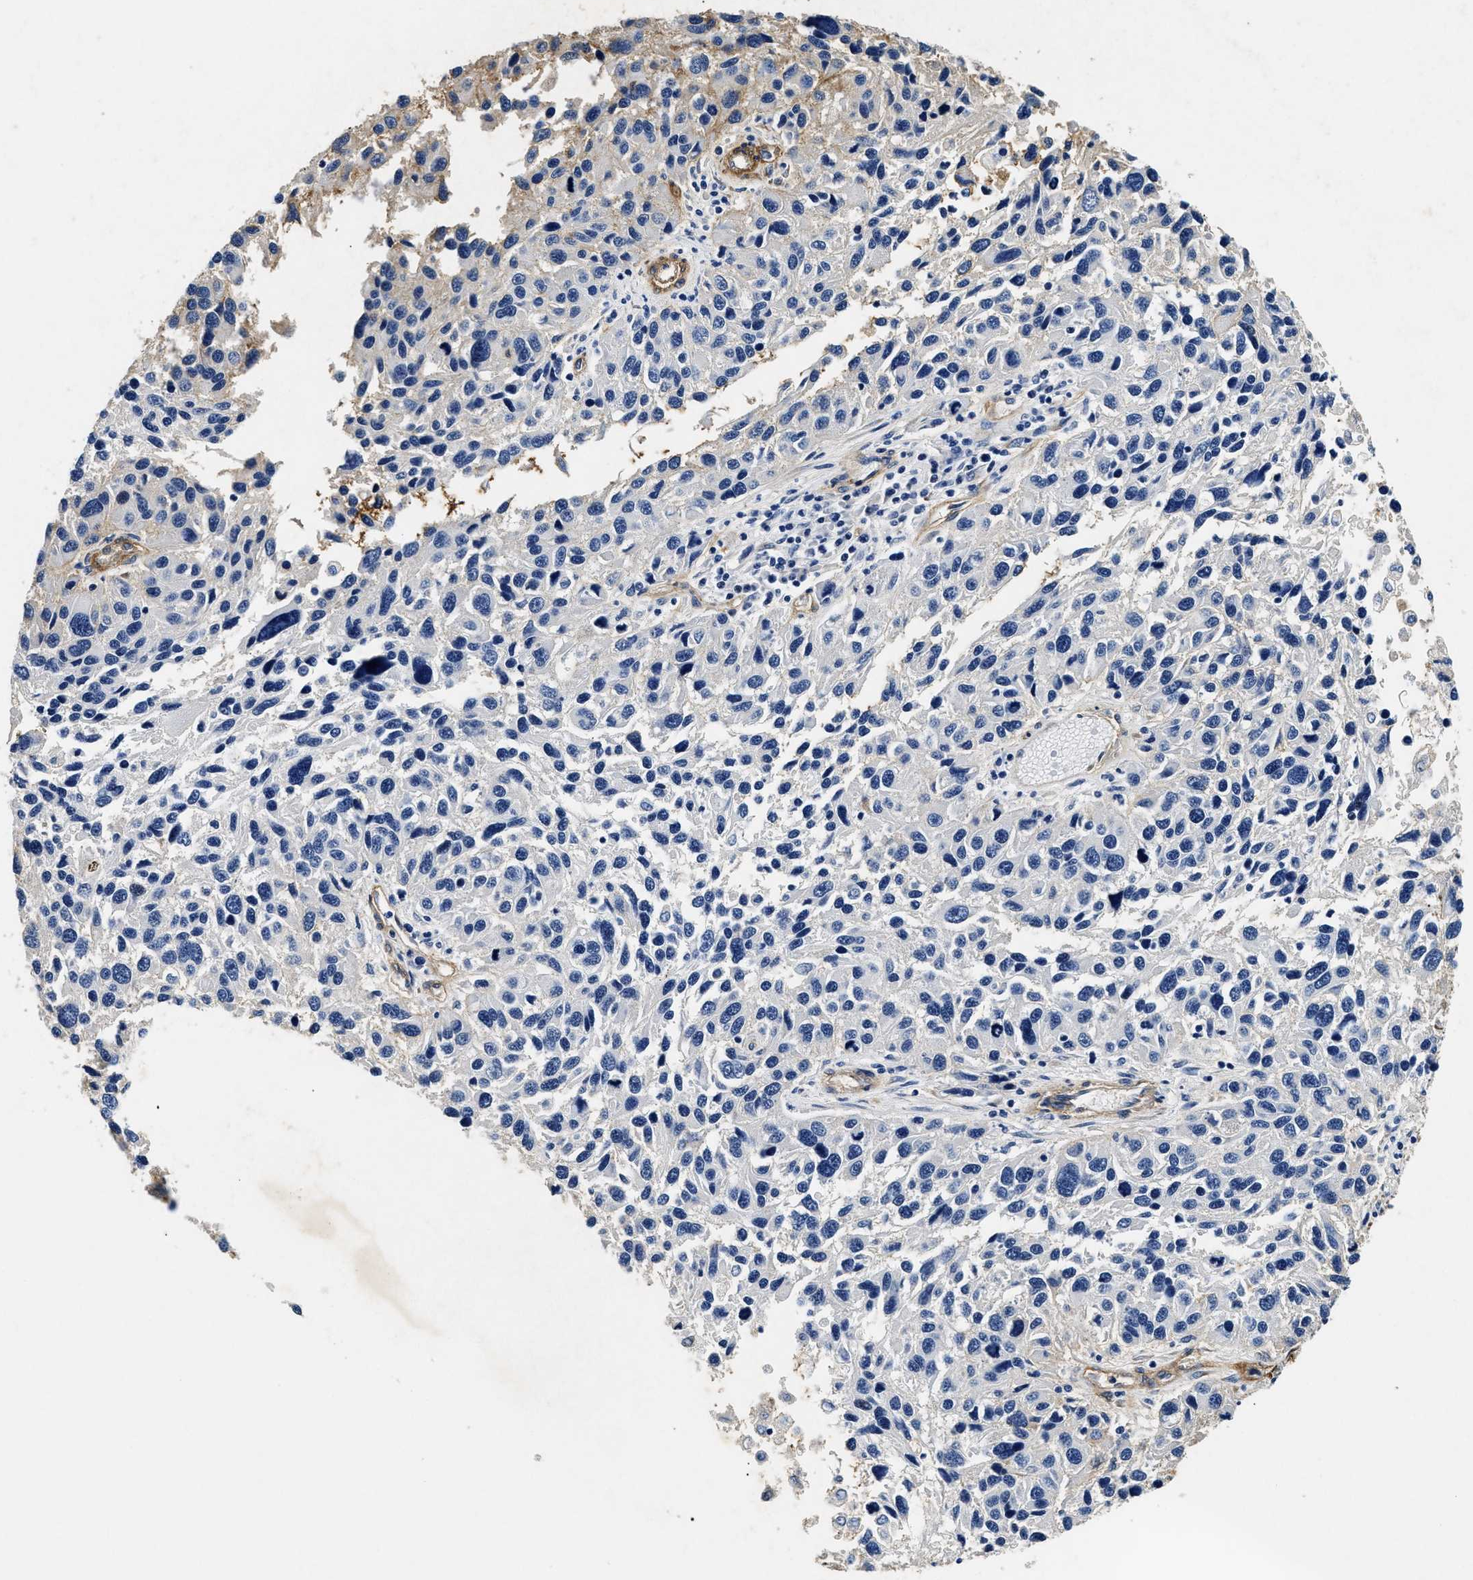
{"staining": {"intensity": "negative", "quantity": "none", "location": "none"}, "tissue": "melanoma", "cell_type": "Tumor cells", "image_type": "cancer", "snomed": [{"axis": "morphology", "description": "Malignant melanoma, NOS"}, {"axis": "topography", "description": "Skin"}], "caption": "The micrograph exhibits no significant expression in tumor cells of melanoma.", "gene": "LAMA3", "patient": {"sex": "male", "age": 53}}